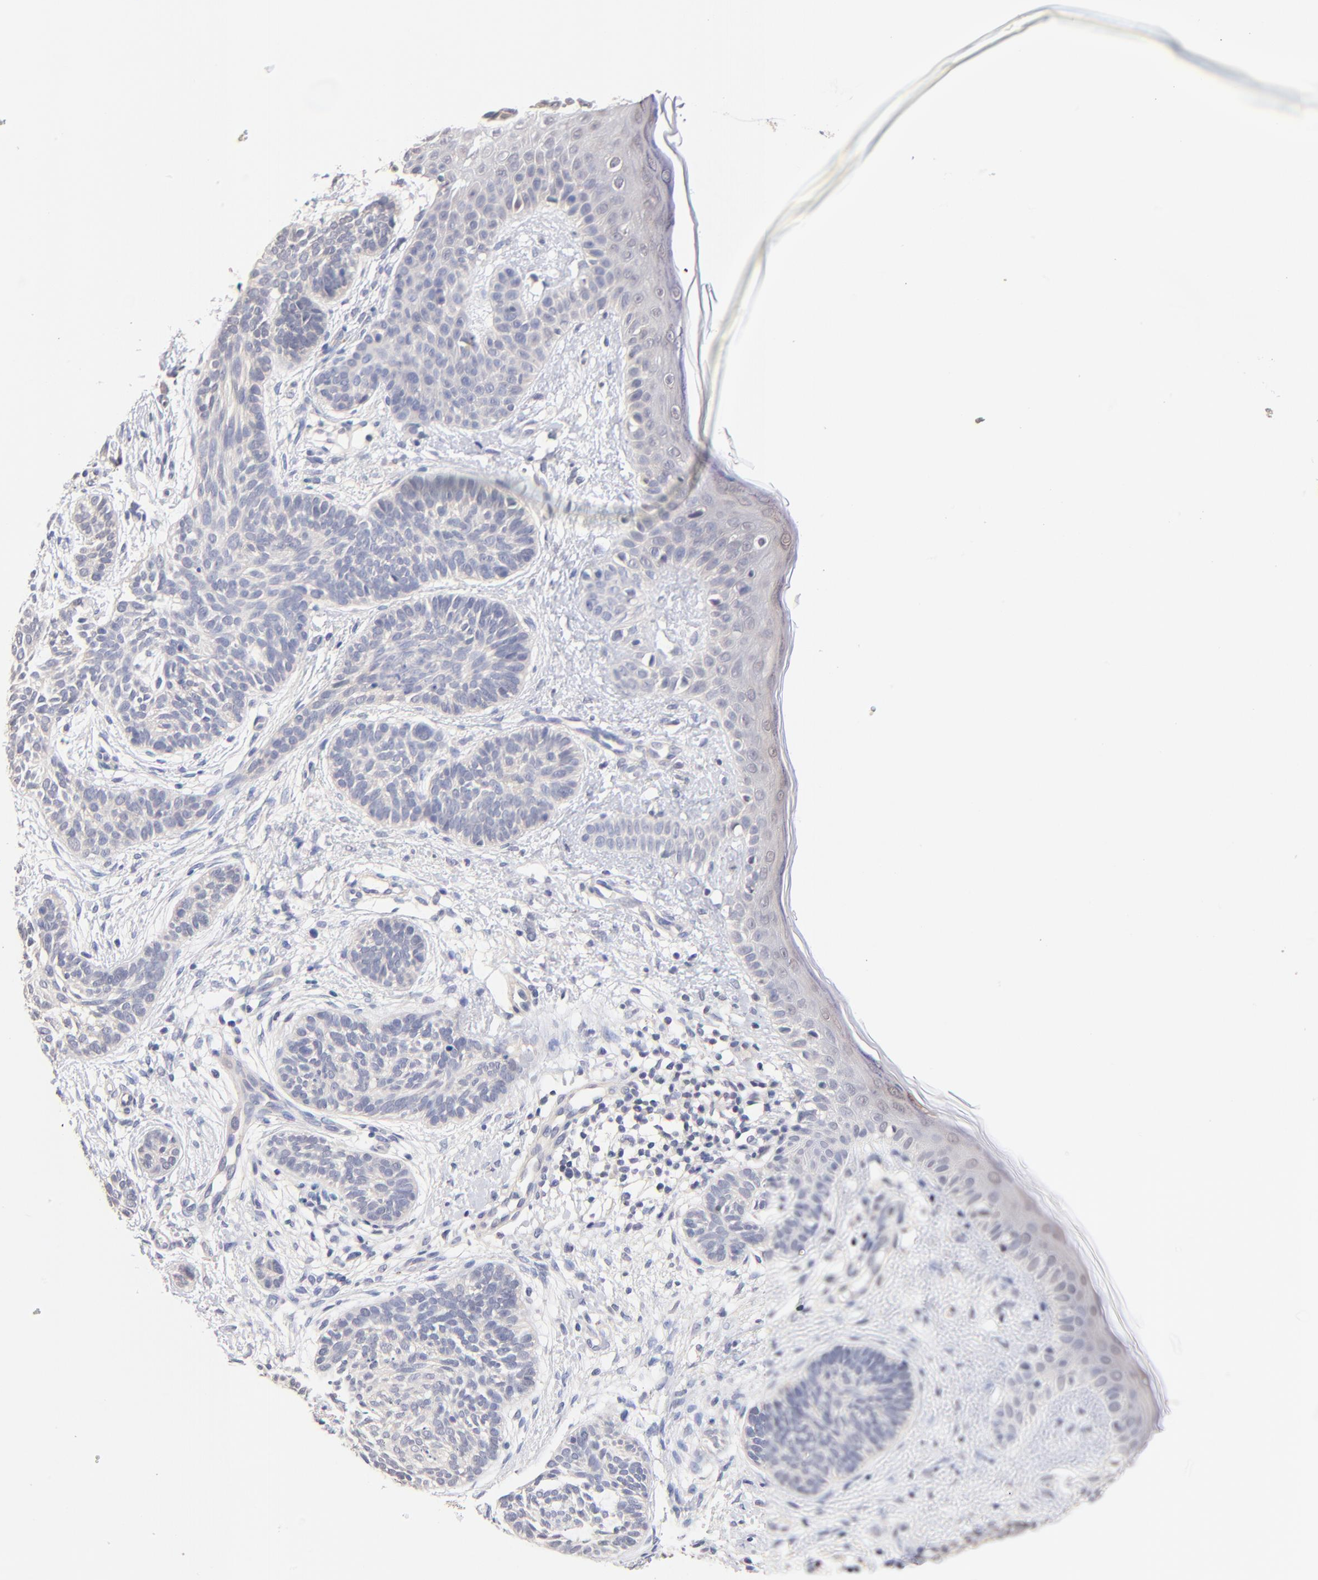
{"staining": {"intensity": "negative", "quantity": "none", "location": "none"}, "tissue": "skin cancer", "cell_type": "Tumor cells", "image_type": "cancer", "snomed": [{"axis": "morphology", "description": "Normal tissue, NOS"}, {"axis": "morphology", "description": "Basal cell carcinoma"}, {"axis": "topography", "description": "Skin"}], "caption": "DAB immunohistochemical staining of skin cancer exhibits no significant positivity in tumor cells.", "gene": "RIBC2", "patient": {"sex": "male", "age": 63}}